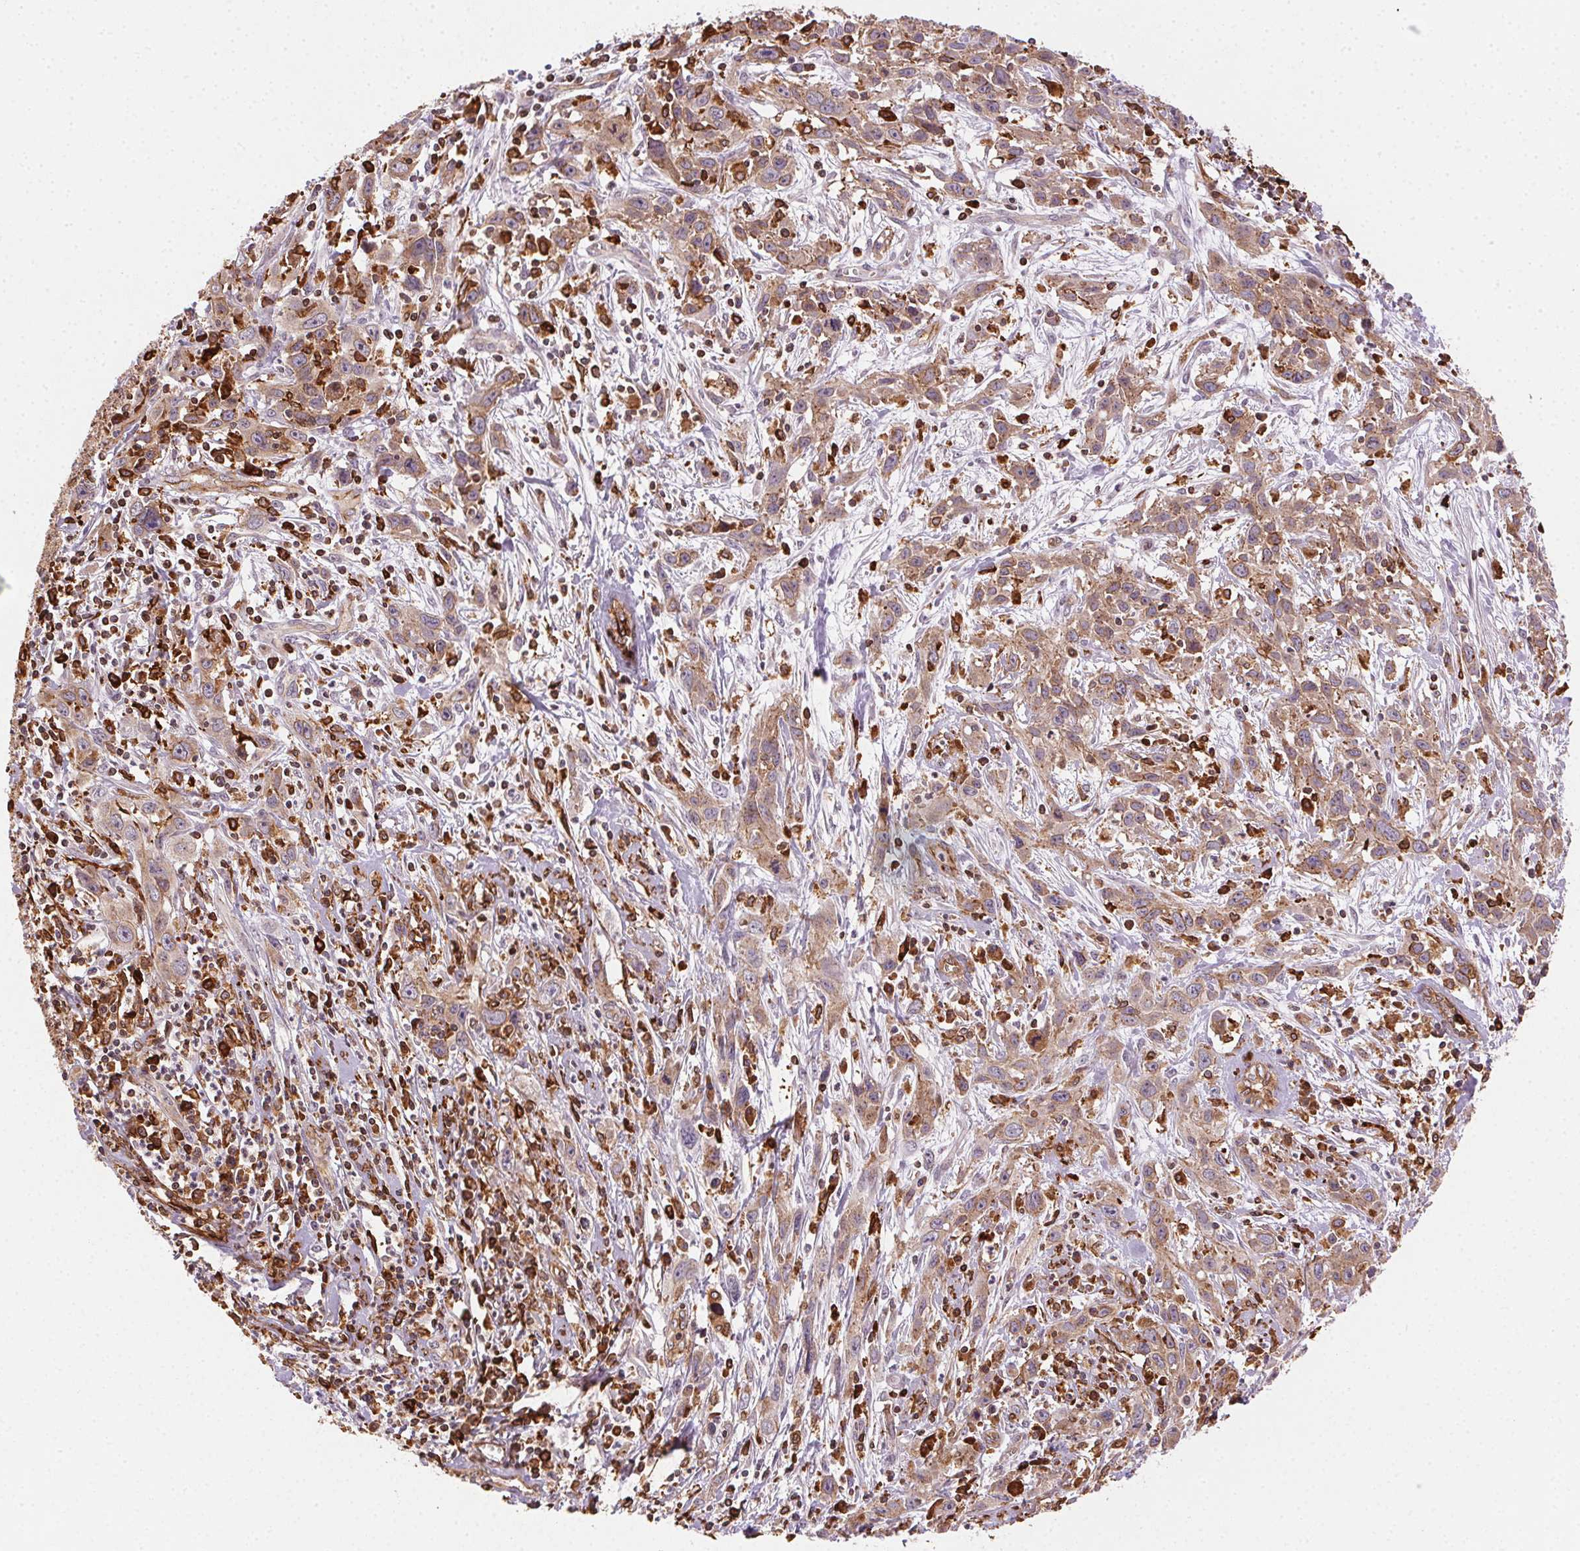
{"staining": {"intensity": "weak", "quantity": "25%-75%", "location": "cytoplasmic/membranous"}, "tissue": "cervical cancer", "cell_type": "Tumor cells", "image_type": "cancer", "snomed": [{"axis": "morphology", "description": "Squamous cell carcinoma, NOS"}, {"axis": "topography", "description": "Cervix"}], "caption": "The histopathology image shows immunohistochemical staining of cervical cancer (squamous cell carcinoma). There is weak cytoplasmic/membranous staining is appreciated in about 25%-75% of tumor cells.", "gene": "RNASET2", "patient": {"sex": "female", "age": 38}}